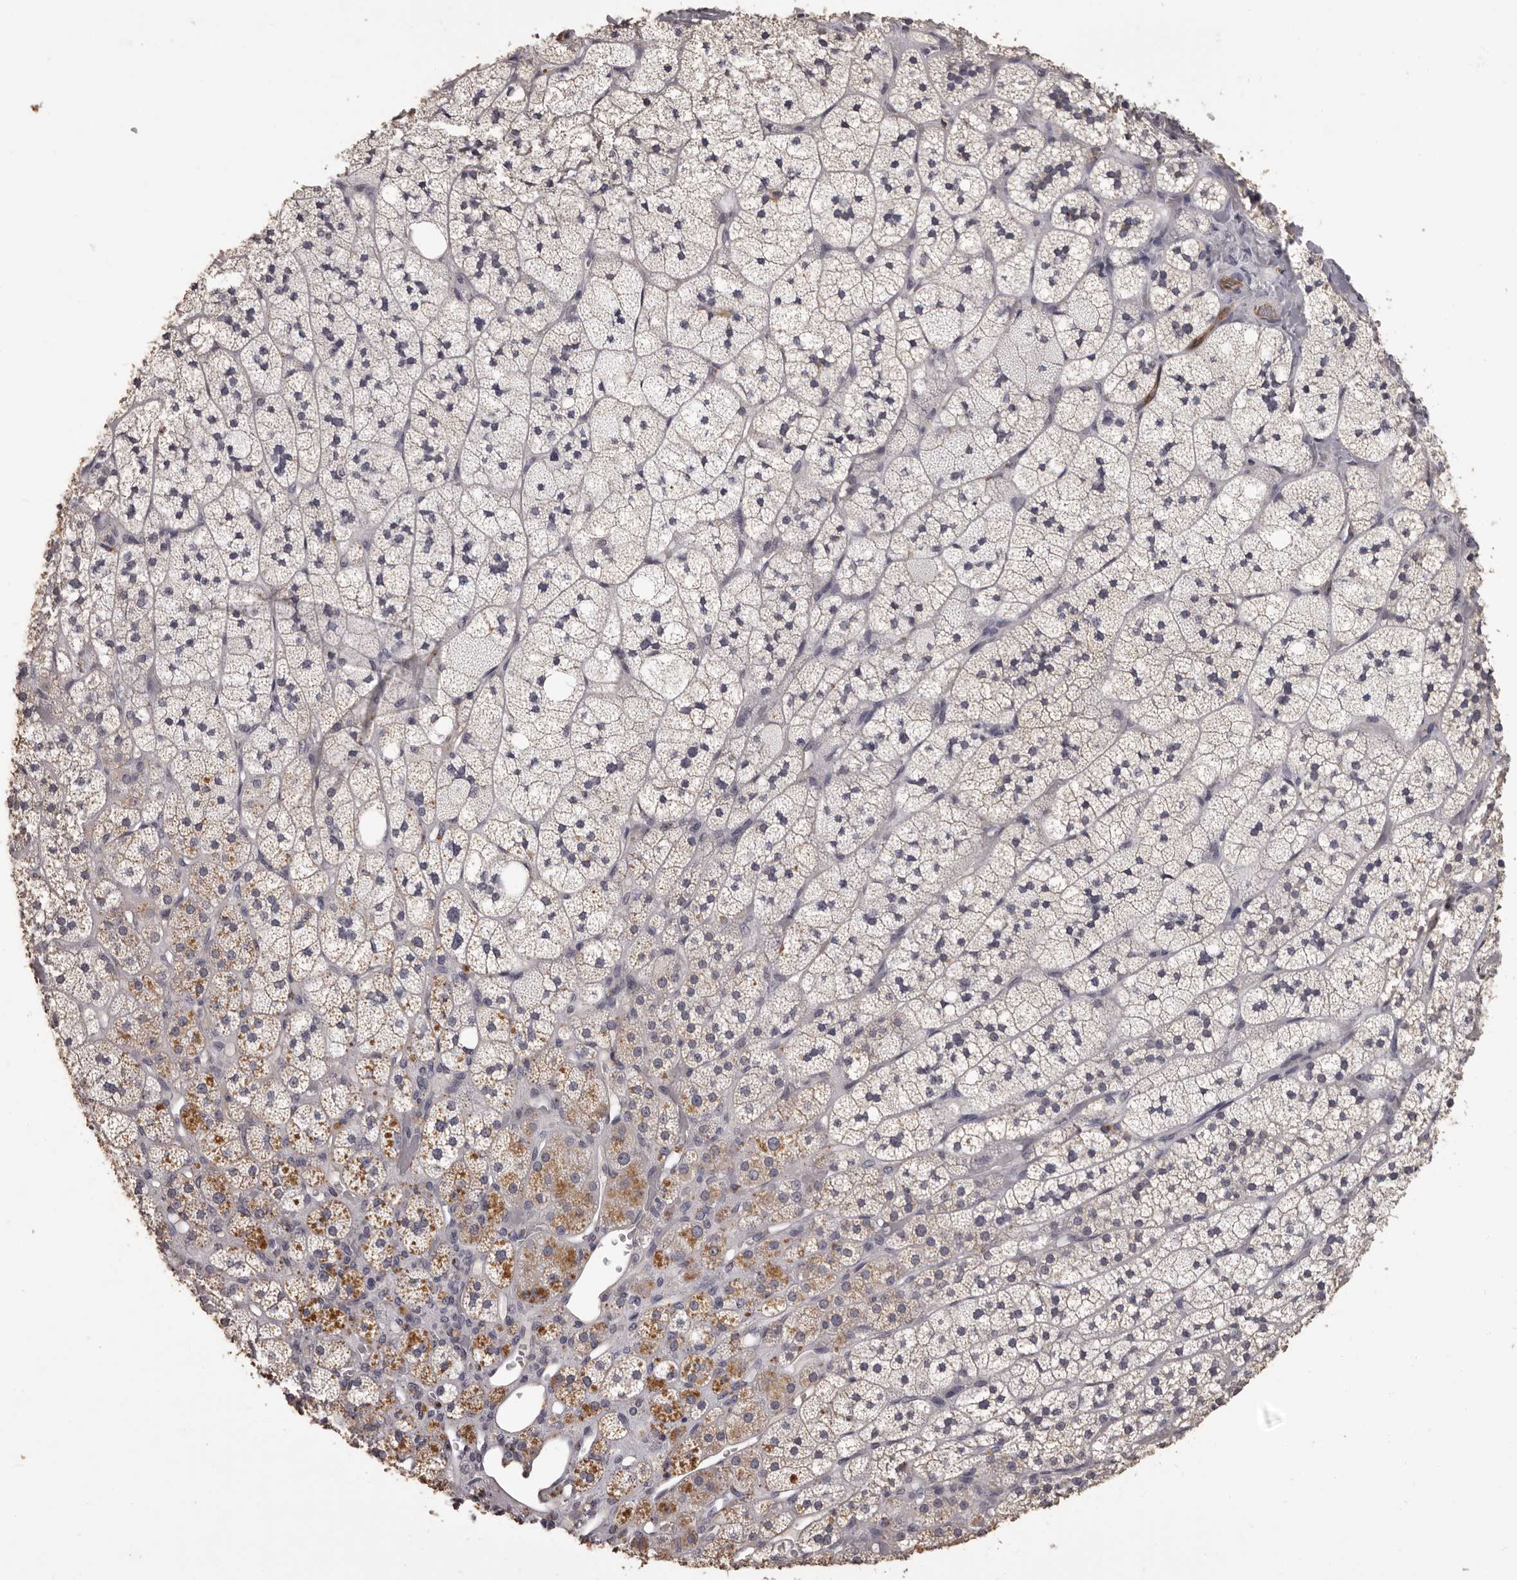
{"staining": {"intensity": "weak", "quantity": "<25%", "location": "cytoplasmic/membranous"}, "tissue": "adrenal gland", "cell_type": "Glandular cells", "image_type": "normal", "snomed": [{"axis": "morphology", "description": "Normal tissue, NOS"}, {"axis": "topography", "description": "Adrenal gland"}], "caption": "DAB (3,3'-diaminobenzidine) immunohistochemical staining of benign human adrenal gland shows no significant expression in glandular cells.", "gene": "GPR78", "patient": {"sex": "male", "age": 61}}